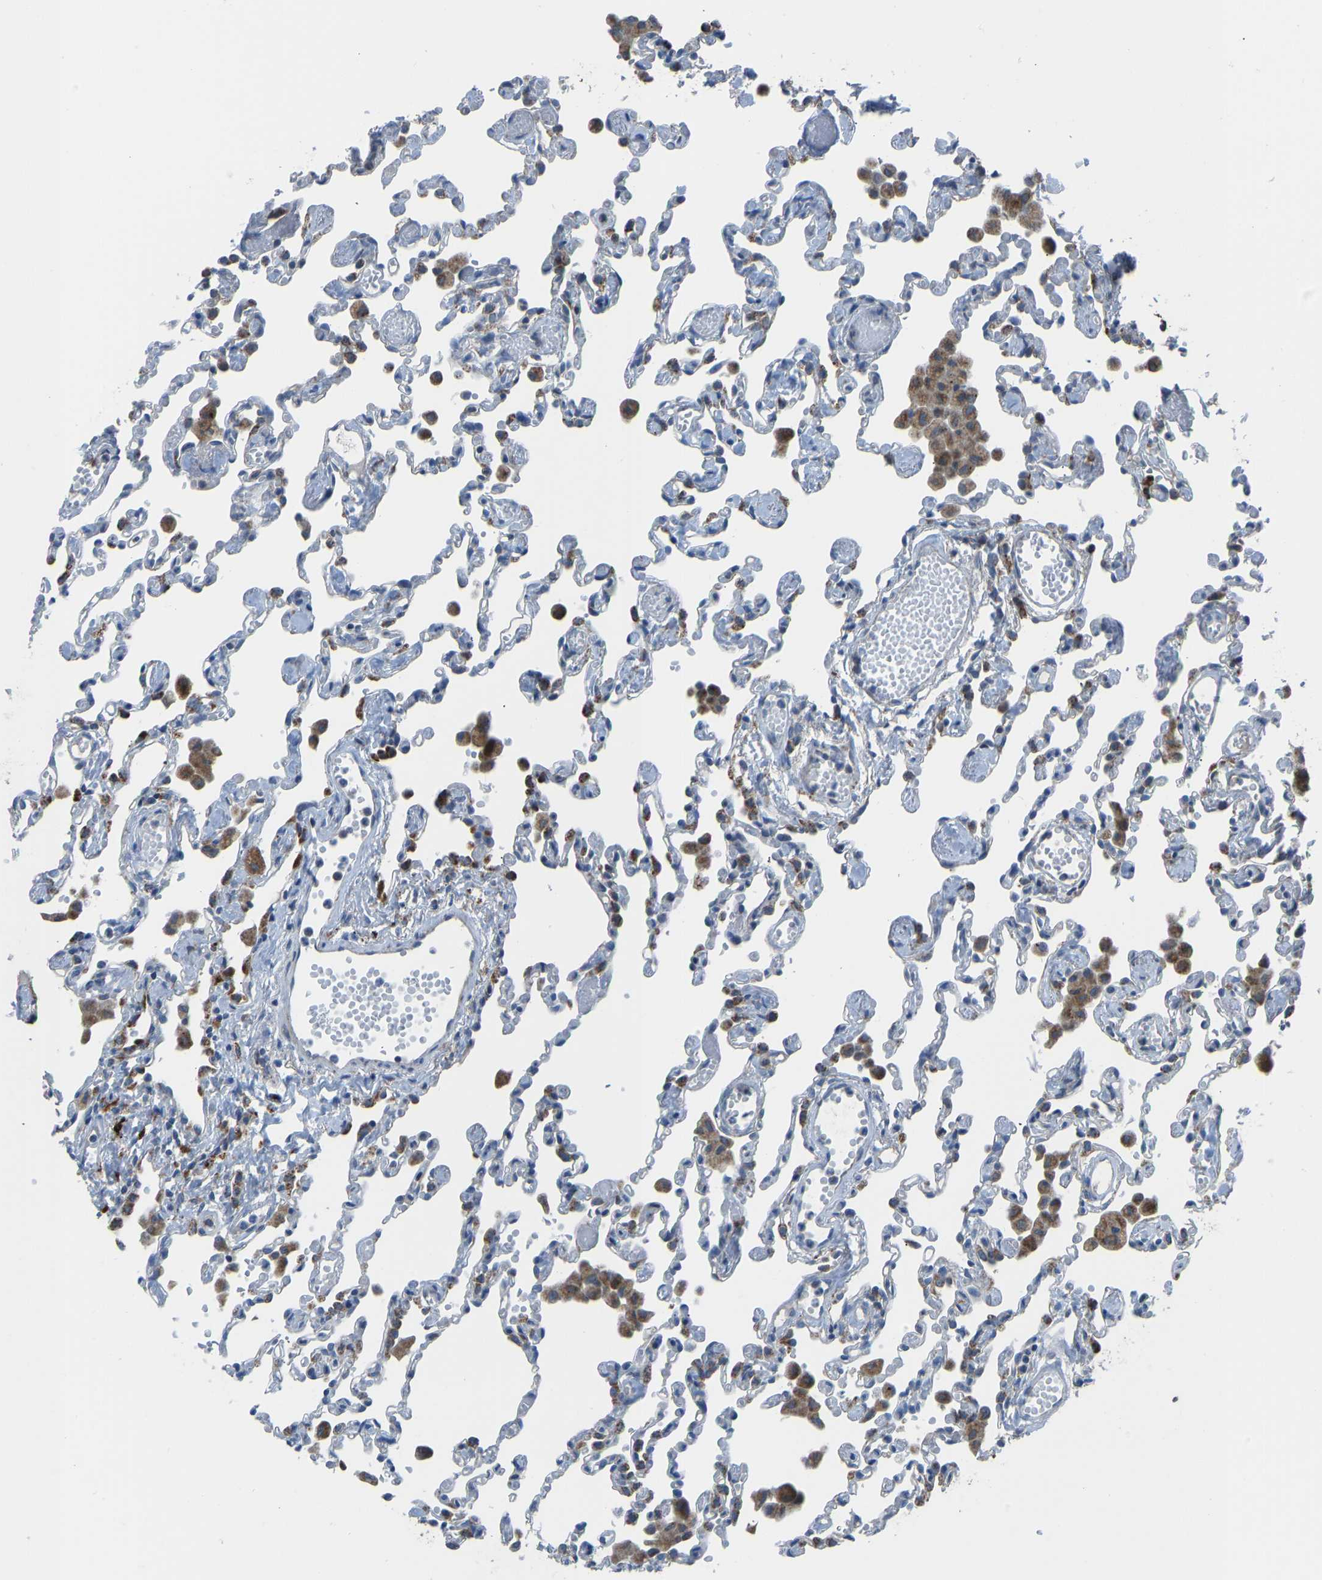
{"staining": {"intensity": "negative", "quantity": "none", "location": "none"}, "tissue": "lung", "cell_type": "Alveolar cells", "image_type": "normal", "snomed": [{"axis": "morphology", "description": "Normal tissue, NOS"}, {"axis": "topography", "description": "Bronchus"}, {"axis": "topography", "description": "Lung"}], "caption": "This is a histopathology image of immunohistochemistry (IHC) staining of benign lung, which shows no staining in alveolar cells. Brightfield microscopy of immunohistochemistry stained with DAB (3,3'-diaminobenzidine) (brown) and hematoxylin (blue), captured at high magnification.", "gene": "SMIM20", "patient": {"sex": "female", "age": 49}}